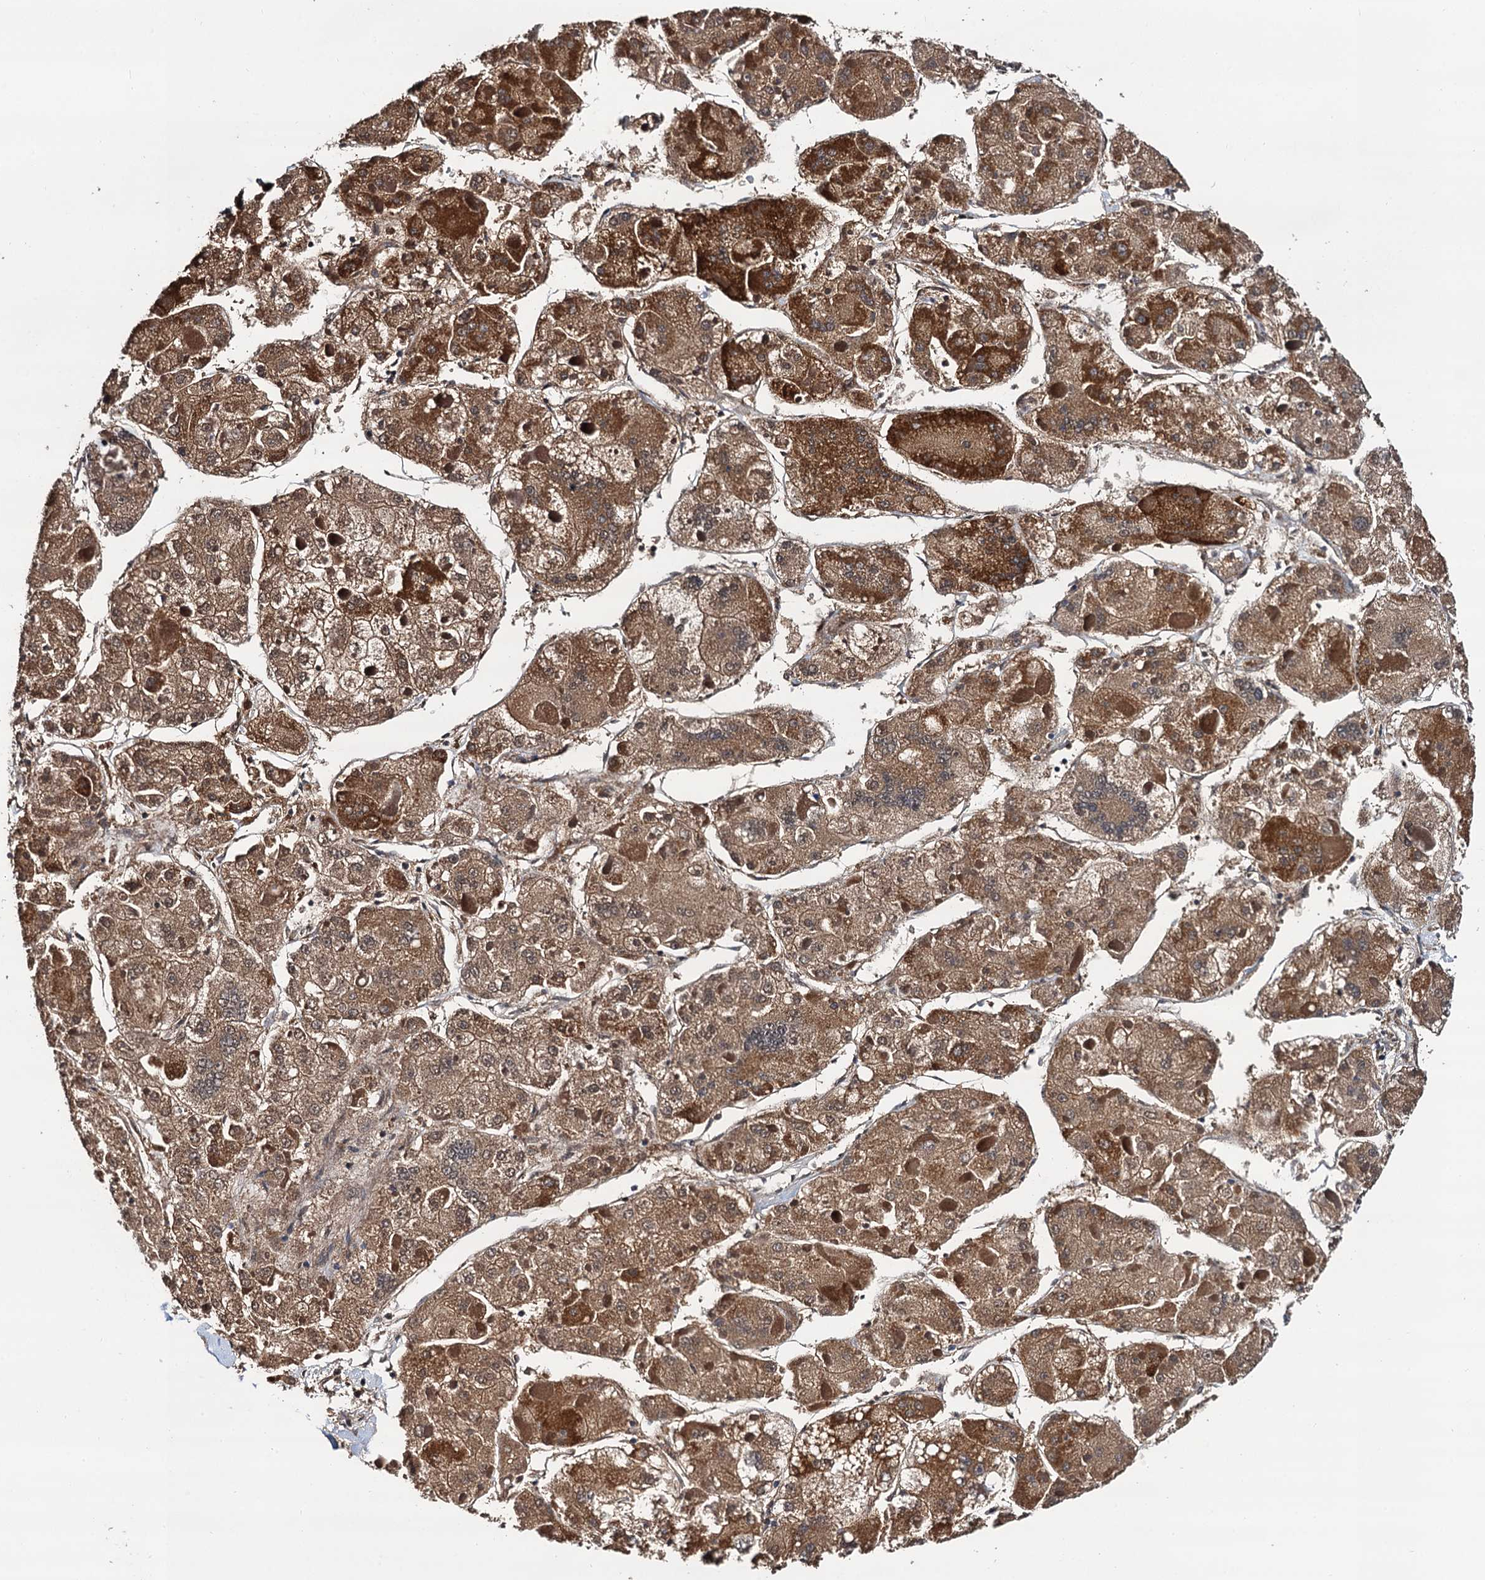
{"staining": {"intensity": "moderate", "quantity": ">75%", "location": "cytoplasmic/membranous"}, "tissue": "liver cancer", "cell_type": "Tumor cells", "image_type": "cancer", "snomed": [{"axis": "morphology", "description": "Carcinoma, Hepatocellular, NOS"}, {"axis": "topography", "description": "Liver"}], "caption": "A photomicrograph of human hepatocellular carcinoma (liver) stained for a protein reveals moderate cytoplasmic/membranous brown staining in tumor cells.", "gene": "CMPK2", "patient": {"sex": "female", "age": 73}}